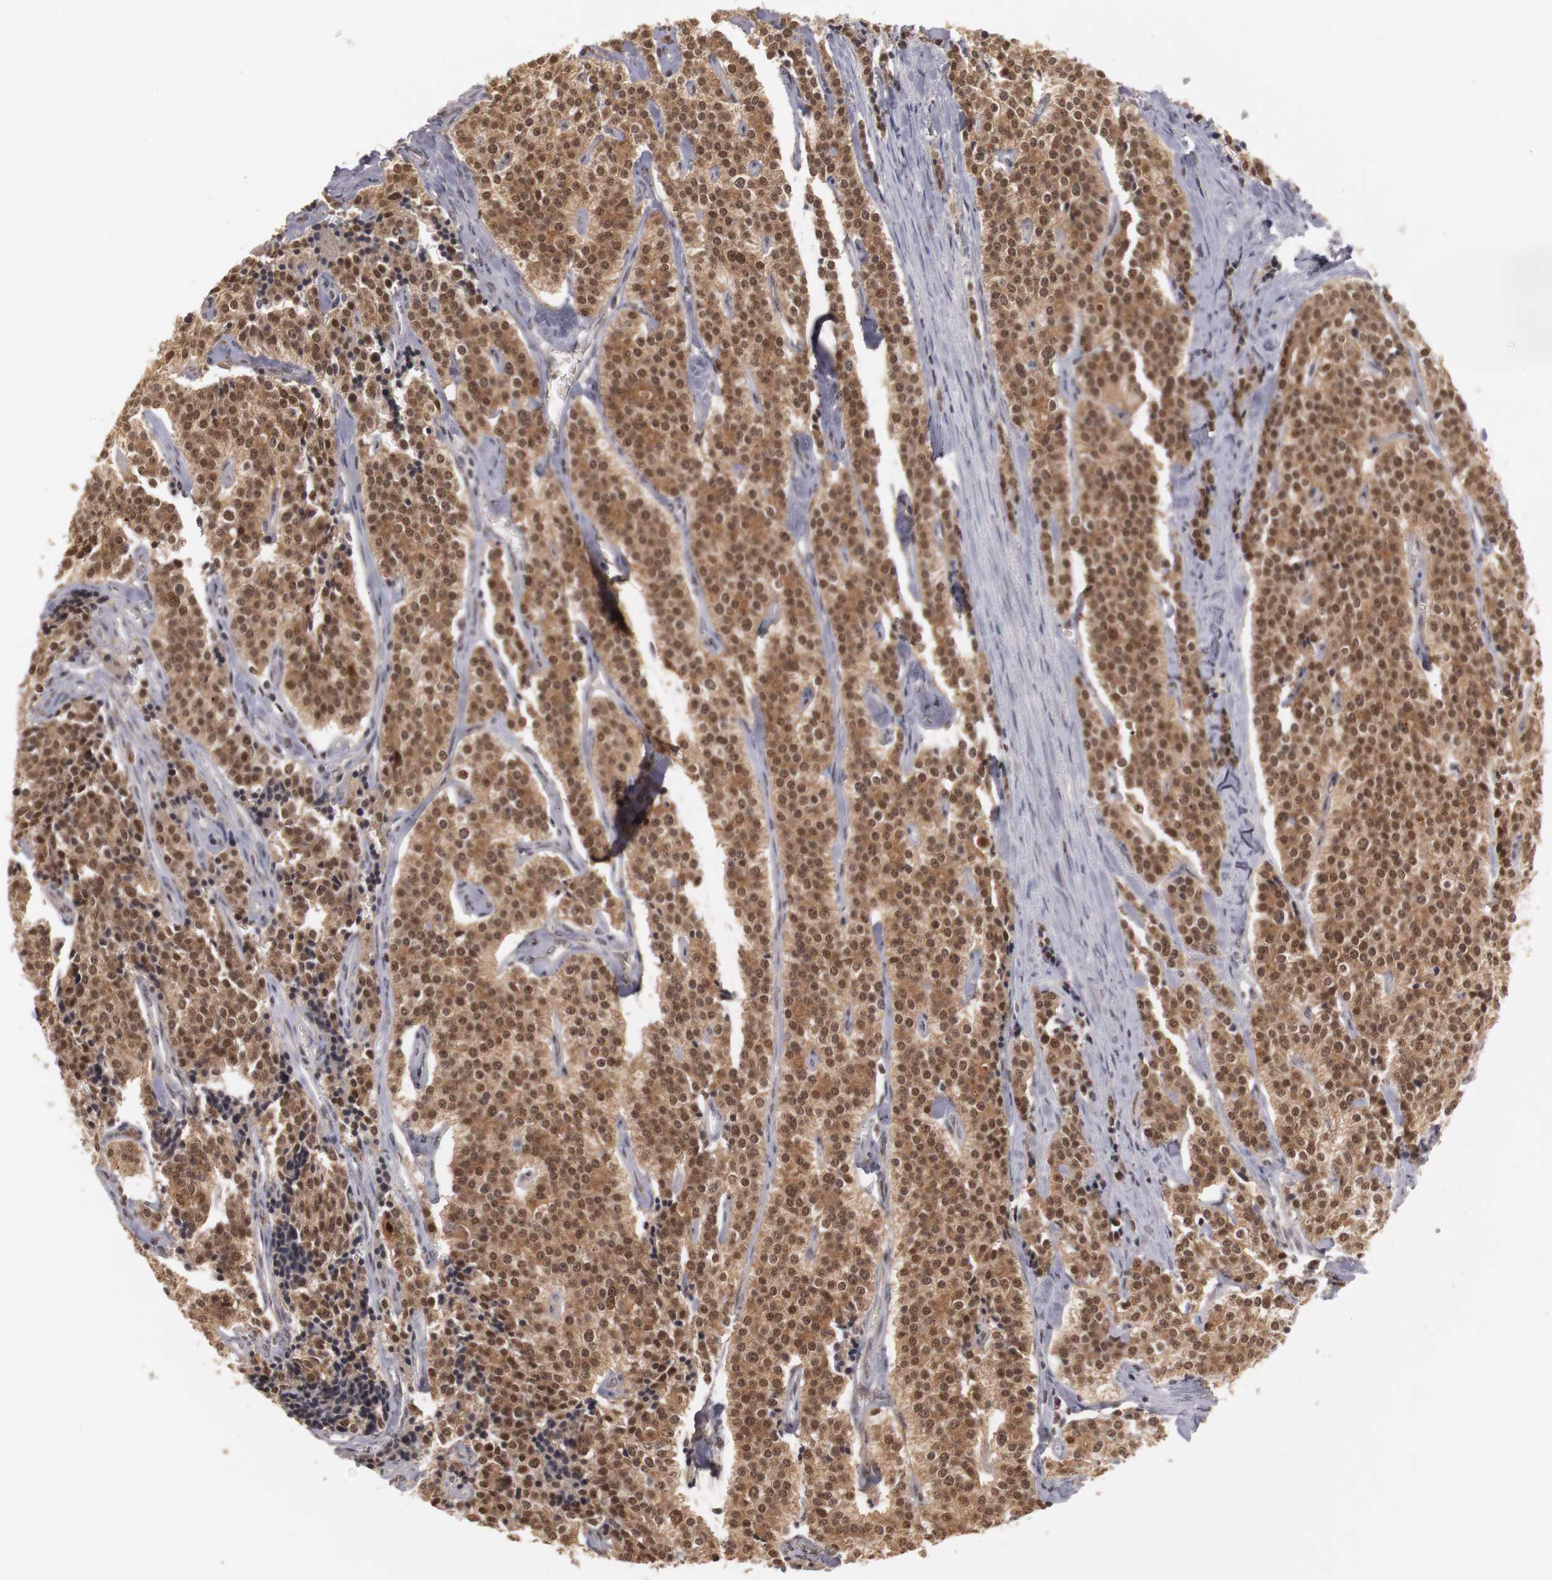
{"staining": {"intensity": "moderate", "quantity": ">75%", "location": "cytoplasmic/membranous,nuclear"}, "tissue": "carcinoid", "cell_type": "Tumor cells", "image_type": "cancer", "snomed": [{"axis": "morphology", "description": "Carcinoid, malignant, NOS"}, {"axis": "topography", "description": "Small intestine"}], "caption": "This is an image of immunohistochemistry staining of carcinoid, which shows moderate positivity in the cytoplasmic/membranous and nuclear of tumor cells.", "gene": "PLEKHA1", "patient": {"sex": "male", "age": 63}}